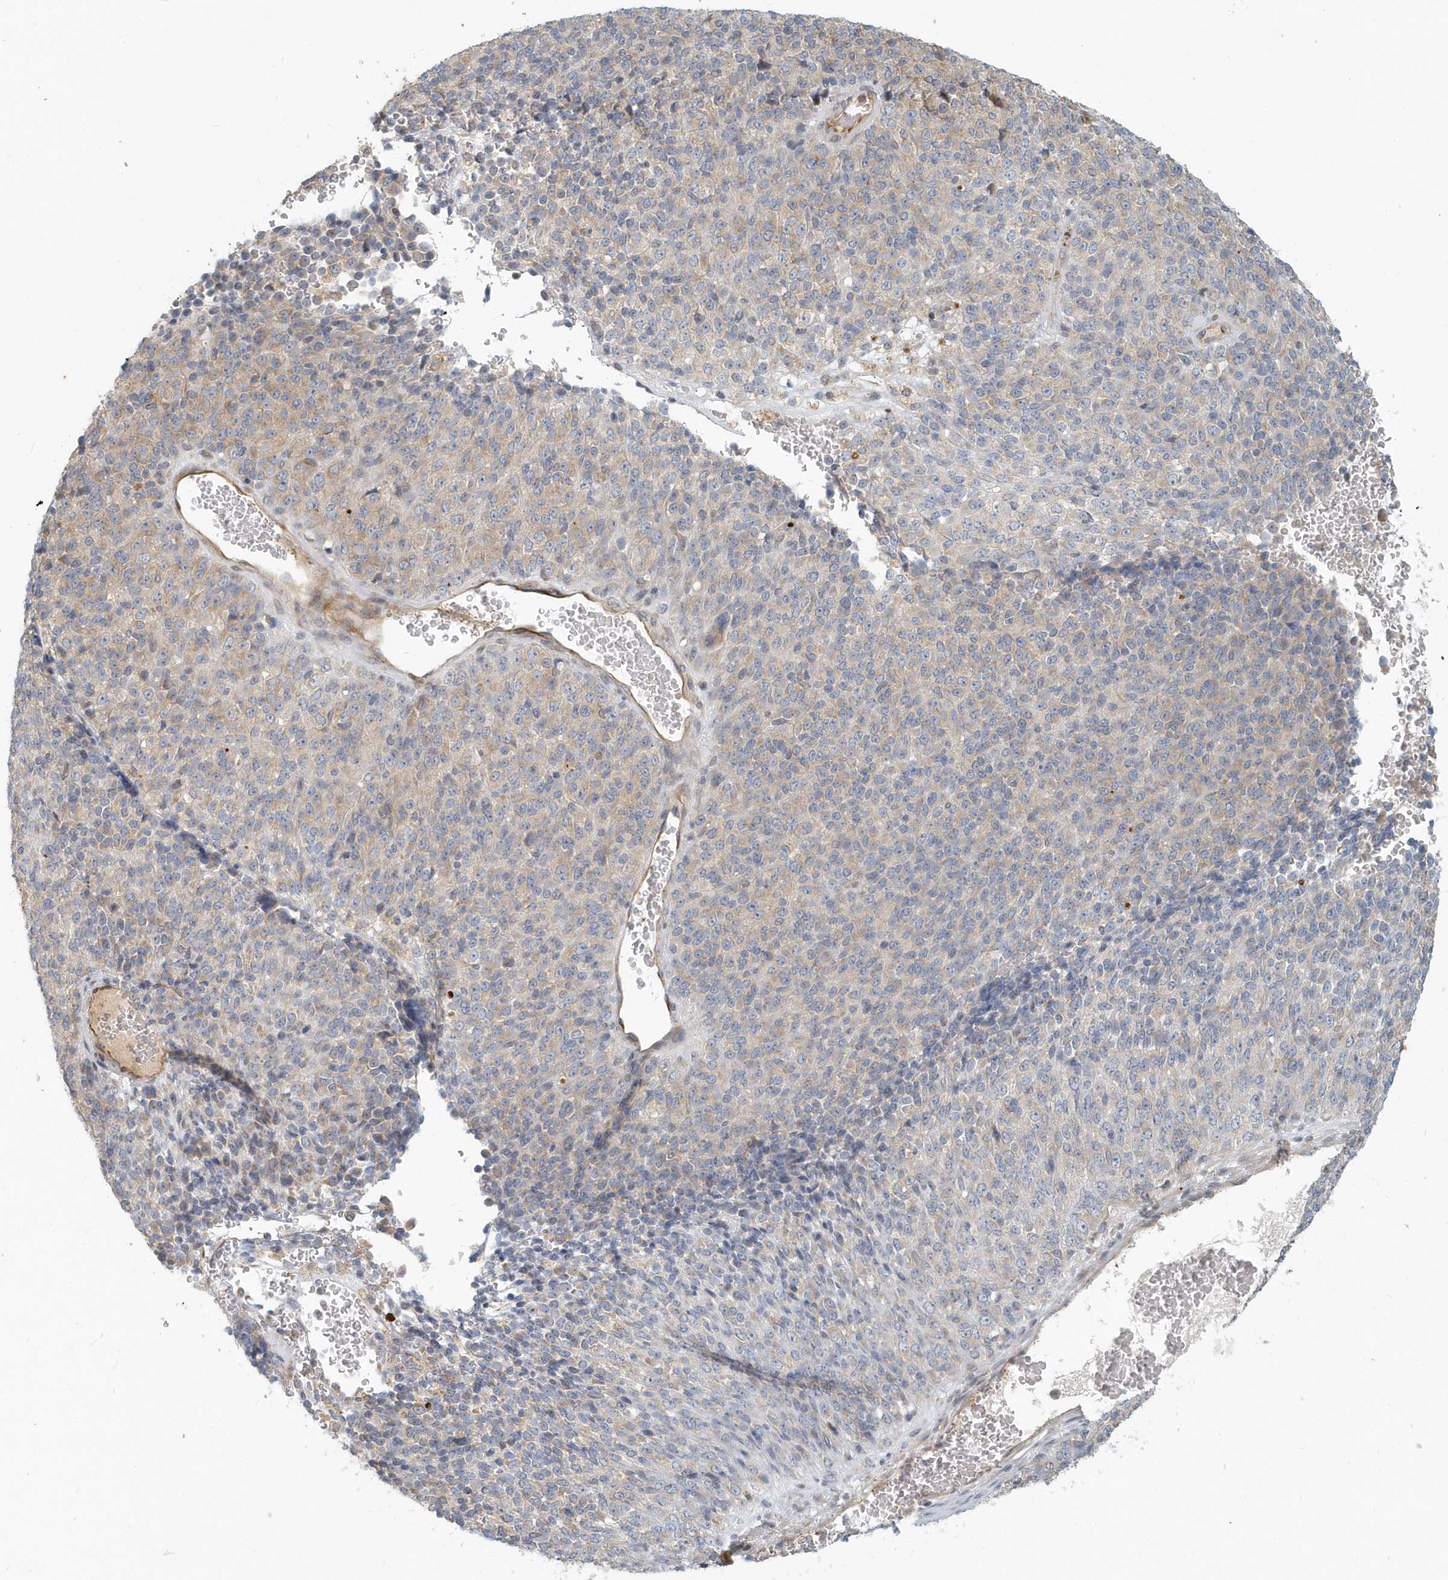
{"staining": {"intensity": "weak", "quantity": "<25%", "location": "cytoplasmic/membranous"}, "tissue": "melanoma", "cell_type": "Tumor cells", "image_type": "cancer", "snomed": [{"axis": "morphology", "description": "Malignant melanoma, Metastatic site"}, {"axis": "topography", "description": "Brain"}], "caption": "Immunohistochemistry (IHC) histopathology image of melanoma stained for a protein (brown), which demonstrates no staining in tumor cells.", "gene": "NAPB", "patient": {"sex": "female", "age": 56}}